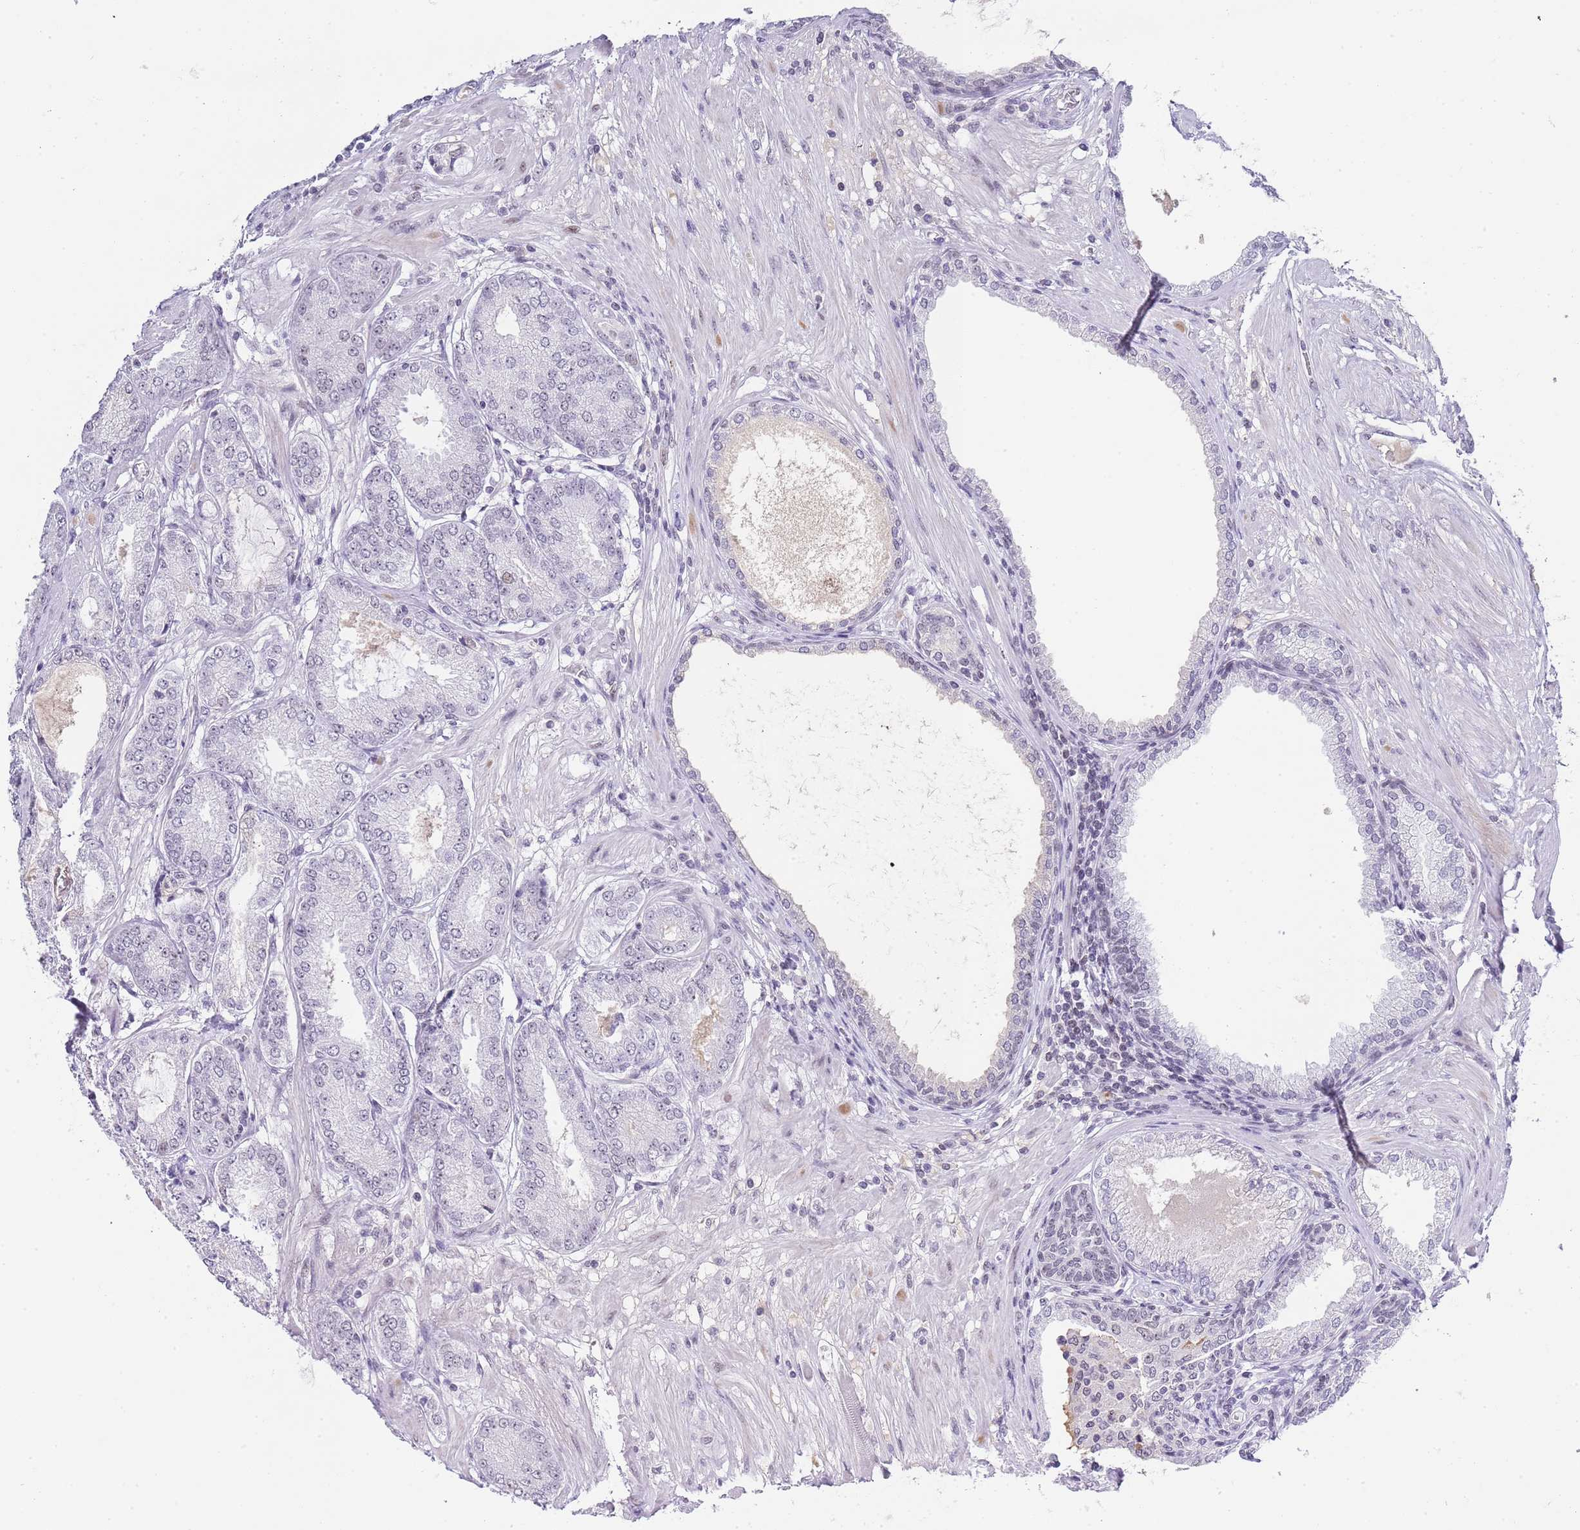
{"staining": {"intensity": "negative", "quantity": "none", "location": "none"}, "tissue": "prostate cancer", "cell_type": "Tumor cells", "image_type": "cancer", "snomed": [{"axis": "morphology", "description": "Adenocarcinoma, High grade"}, {"axis": "topography", "description": "Prostate"}], "caption": "Immunohistochemical staining of human prostate high-grade adenocarcinoma exhibits no significant expression in tumor cells.", "gene": "NOP56", "patient": {"sex": "male", "age": 71}}